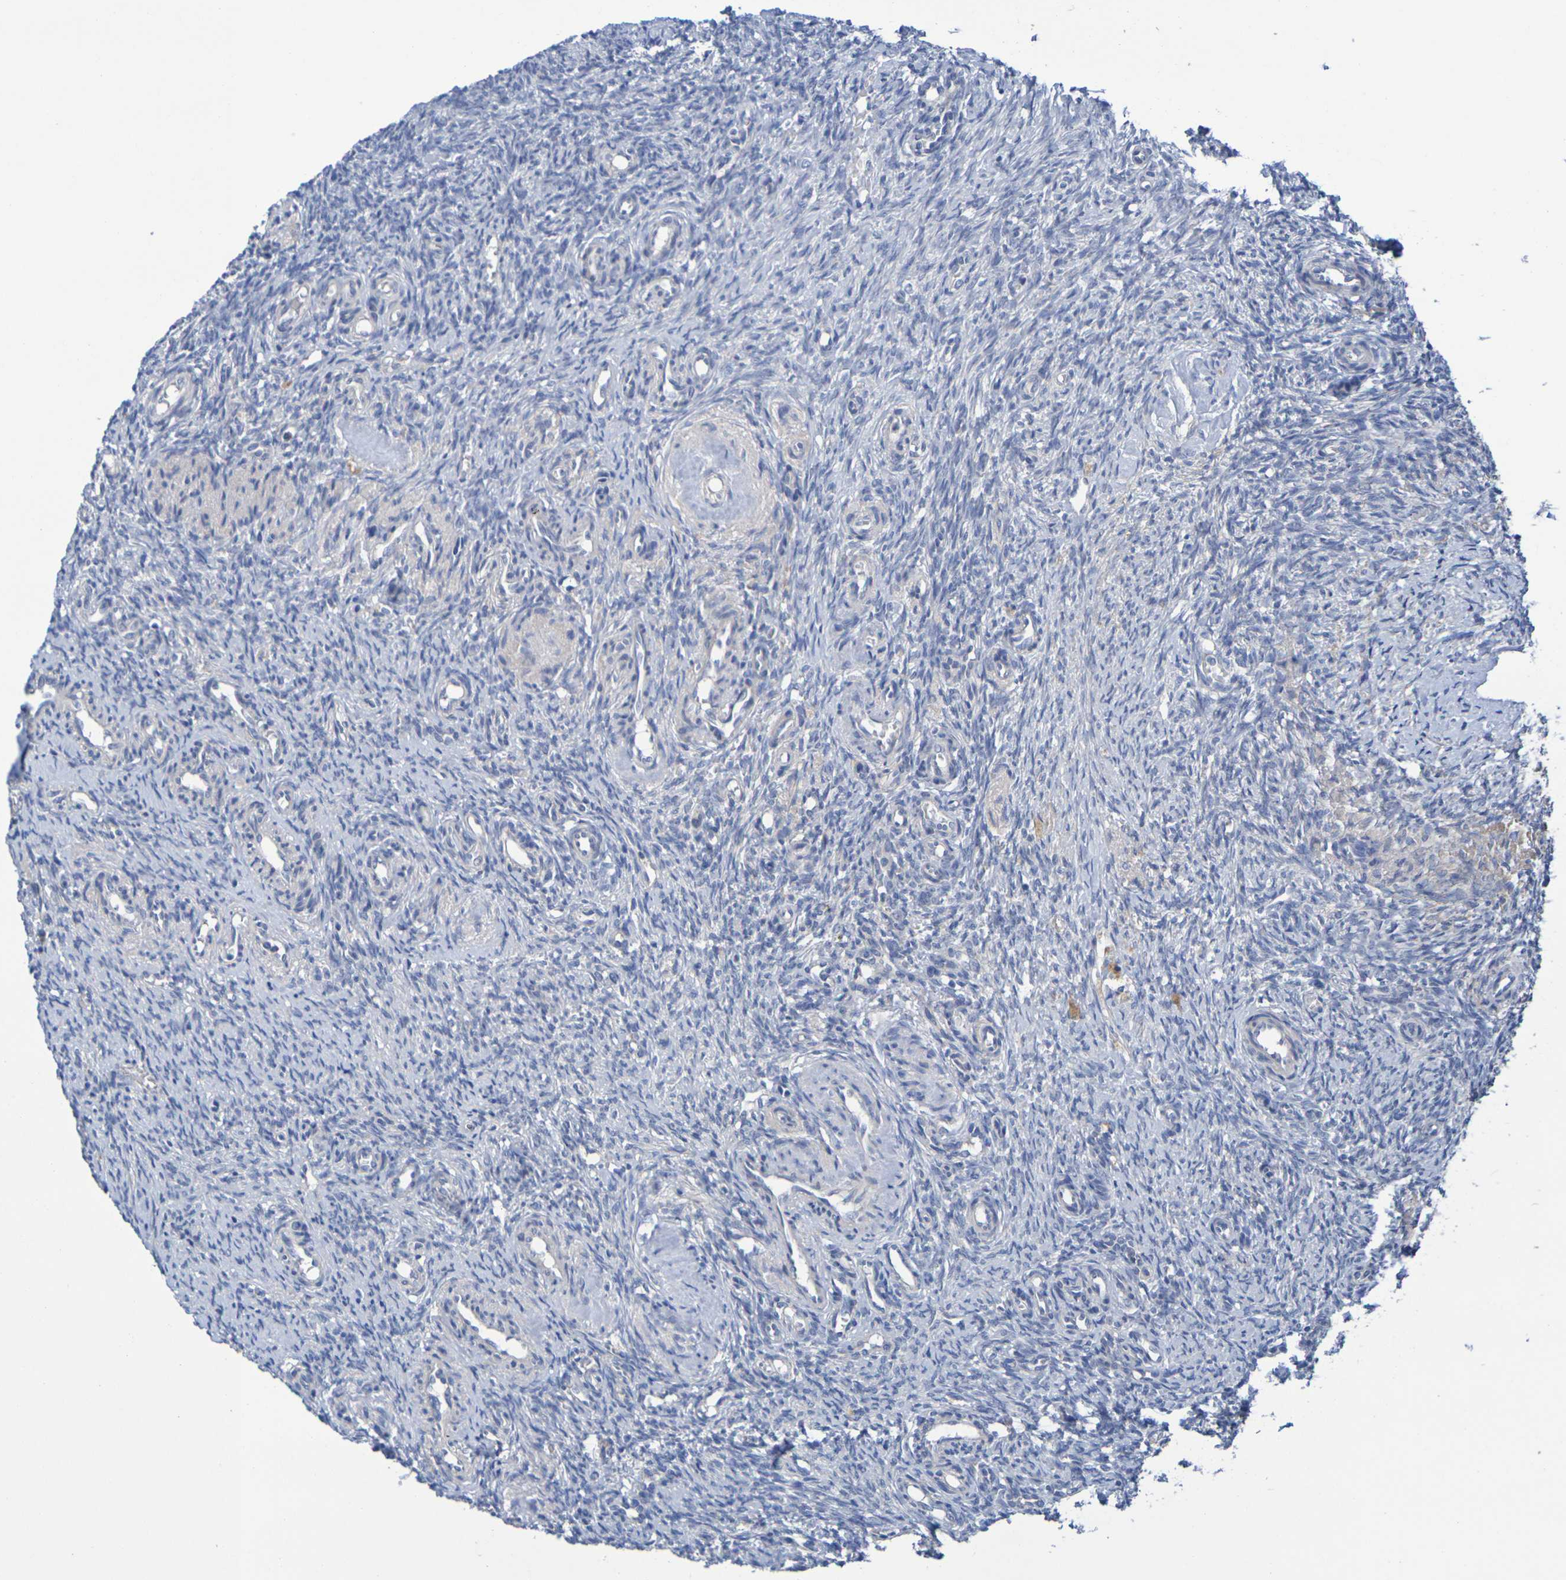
{"staining": {"intensity": "negative", "quantity": "none", "location": "none"}, "tissue": "ovary", "cell_type": "Ovarian stroma cells", "image_type": "normal", "snomed": [{"axis": "morphology", "description": "Normal tissue, NOS"}, {"axis": "topography", "description": "Ovary"}], "caption": "Ovarian stroma cells show no significant positivity in normal ovary.", "gene": "SDC4", "patient": {"sex": "female", "age": 41}}